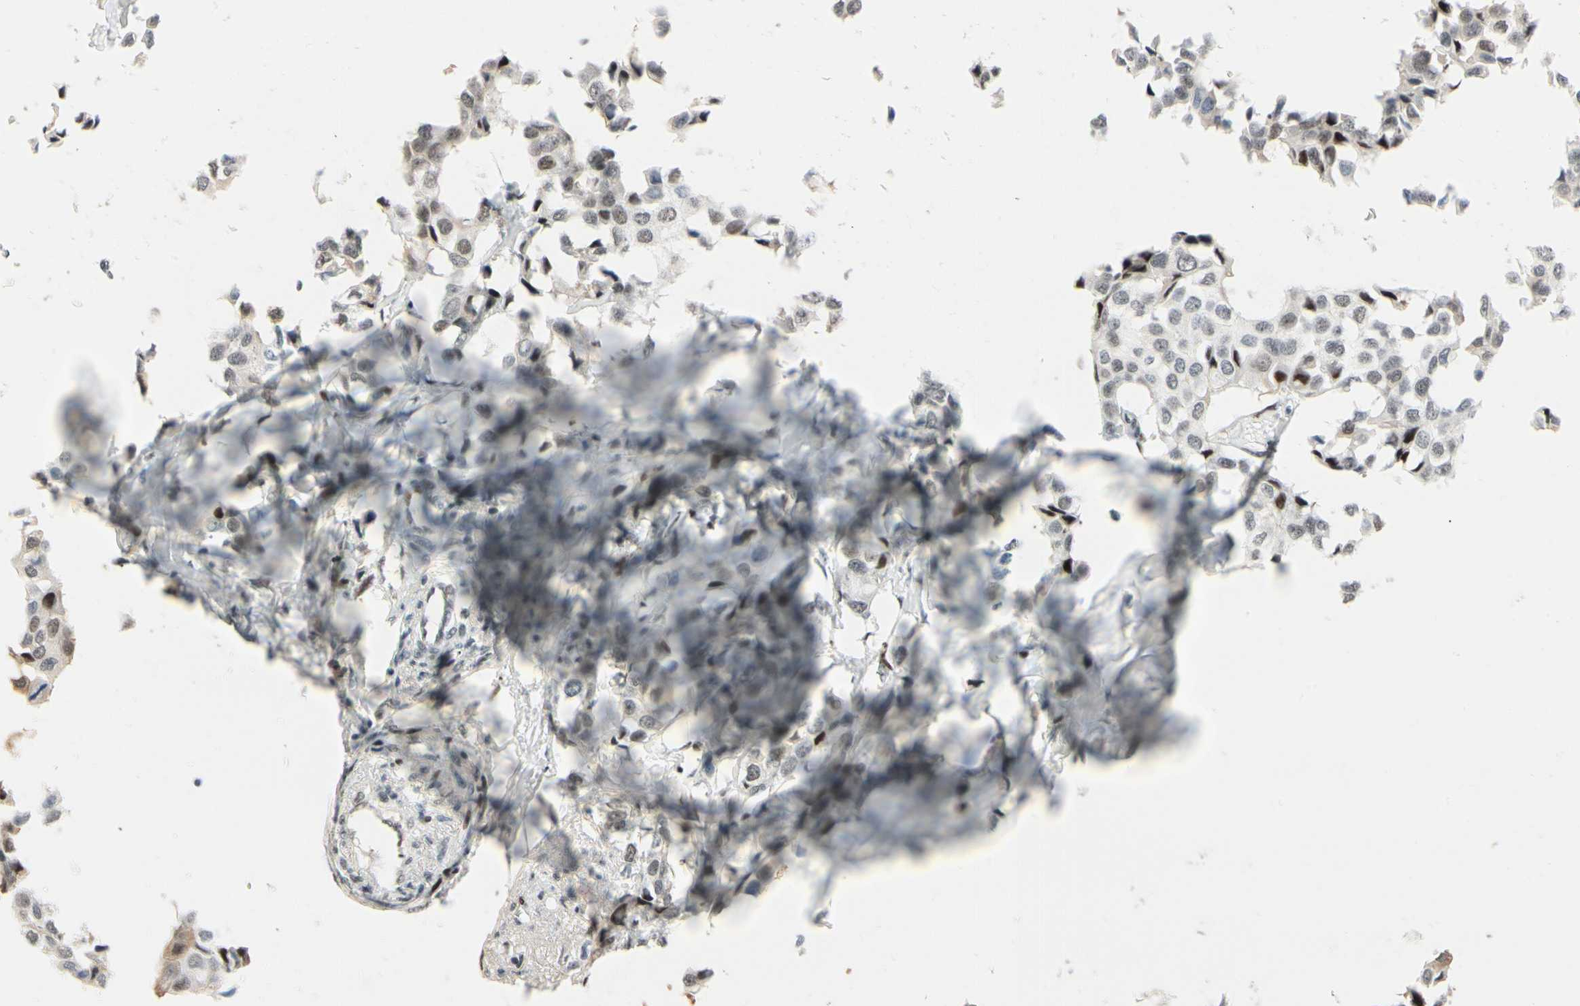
{"staining": {"intensity": "weak", "quantity": "25%-75%", "location": "nuclear"}, "tissue": "breast cancer", "cell_type": "Tumor cells", "image_type": "cancer", "snomed": [{"axis": "morphology", "description": "Duct carcinoma"}, {"axis": "topography", "description": "Breast"}], "caption": "The histopathology image demonstrates a brown stain indicating the presence of a protein in the nuclear of tumor cells in breast cancer.", "gene": "FOXO3", "patient": {"sex": "female", "age": 80}}